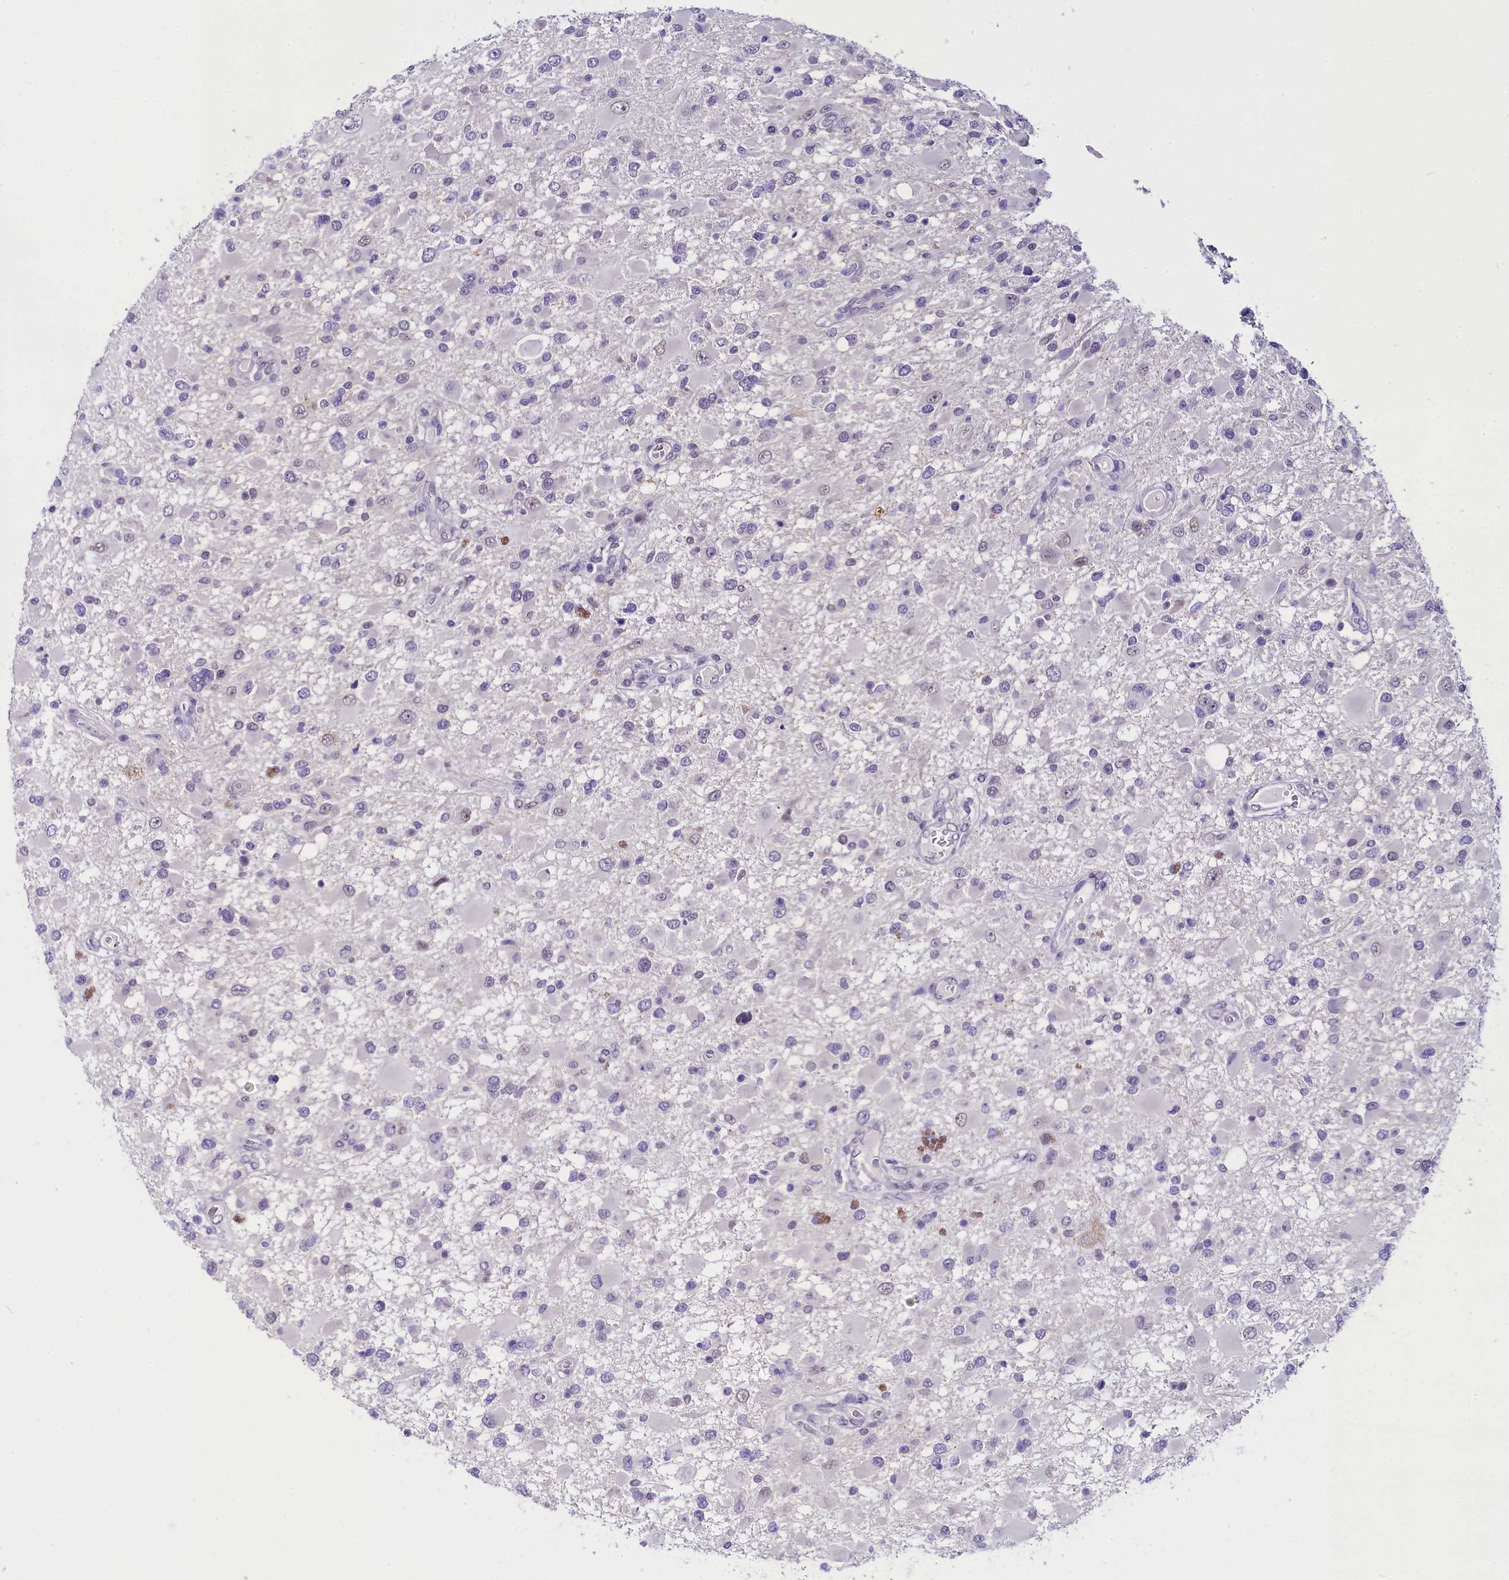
{"staining": {"intensity": "negative", "quantity": "none", "location": "none"}, "tissue": "glioma", "cell_type": "Tumor cells", "image_type": "cancer", "snomed": [{"axis": "morphology", "description": "Glioma, malignant, High grade"}, {"axis": "topography", "description": "Brain"}], "caption": "The micrograph reveals no staining of tumor cells in high-grade glioma (malignant).", "gene": "OSGEP", "patient": {"sex": "male", "age": 53}}